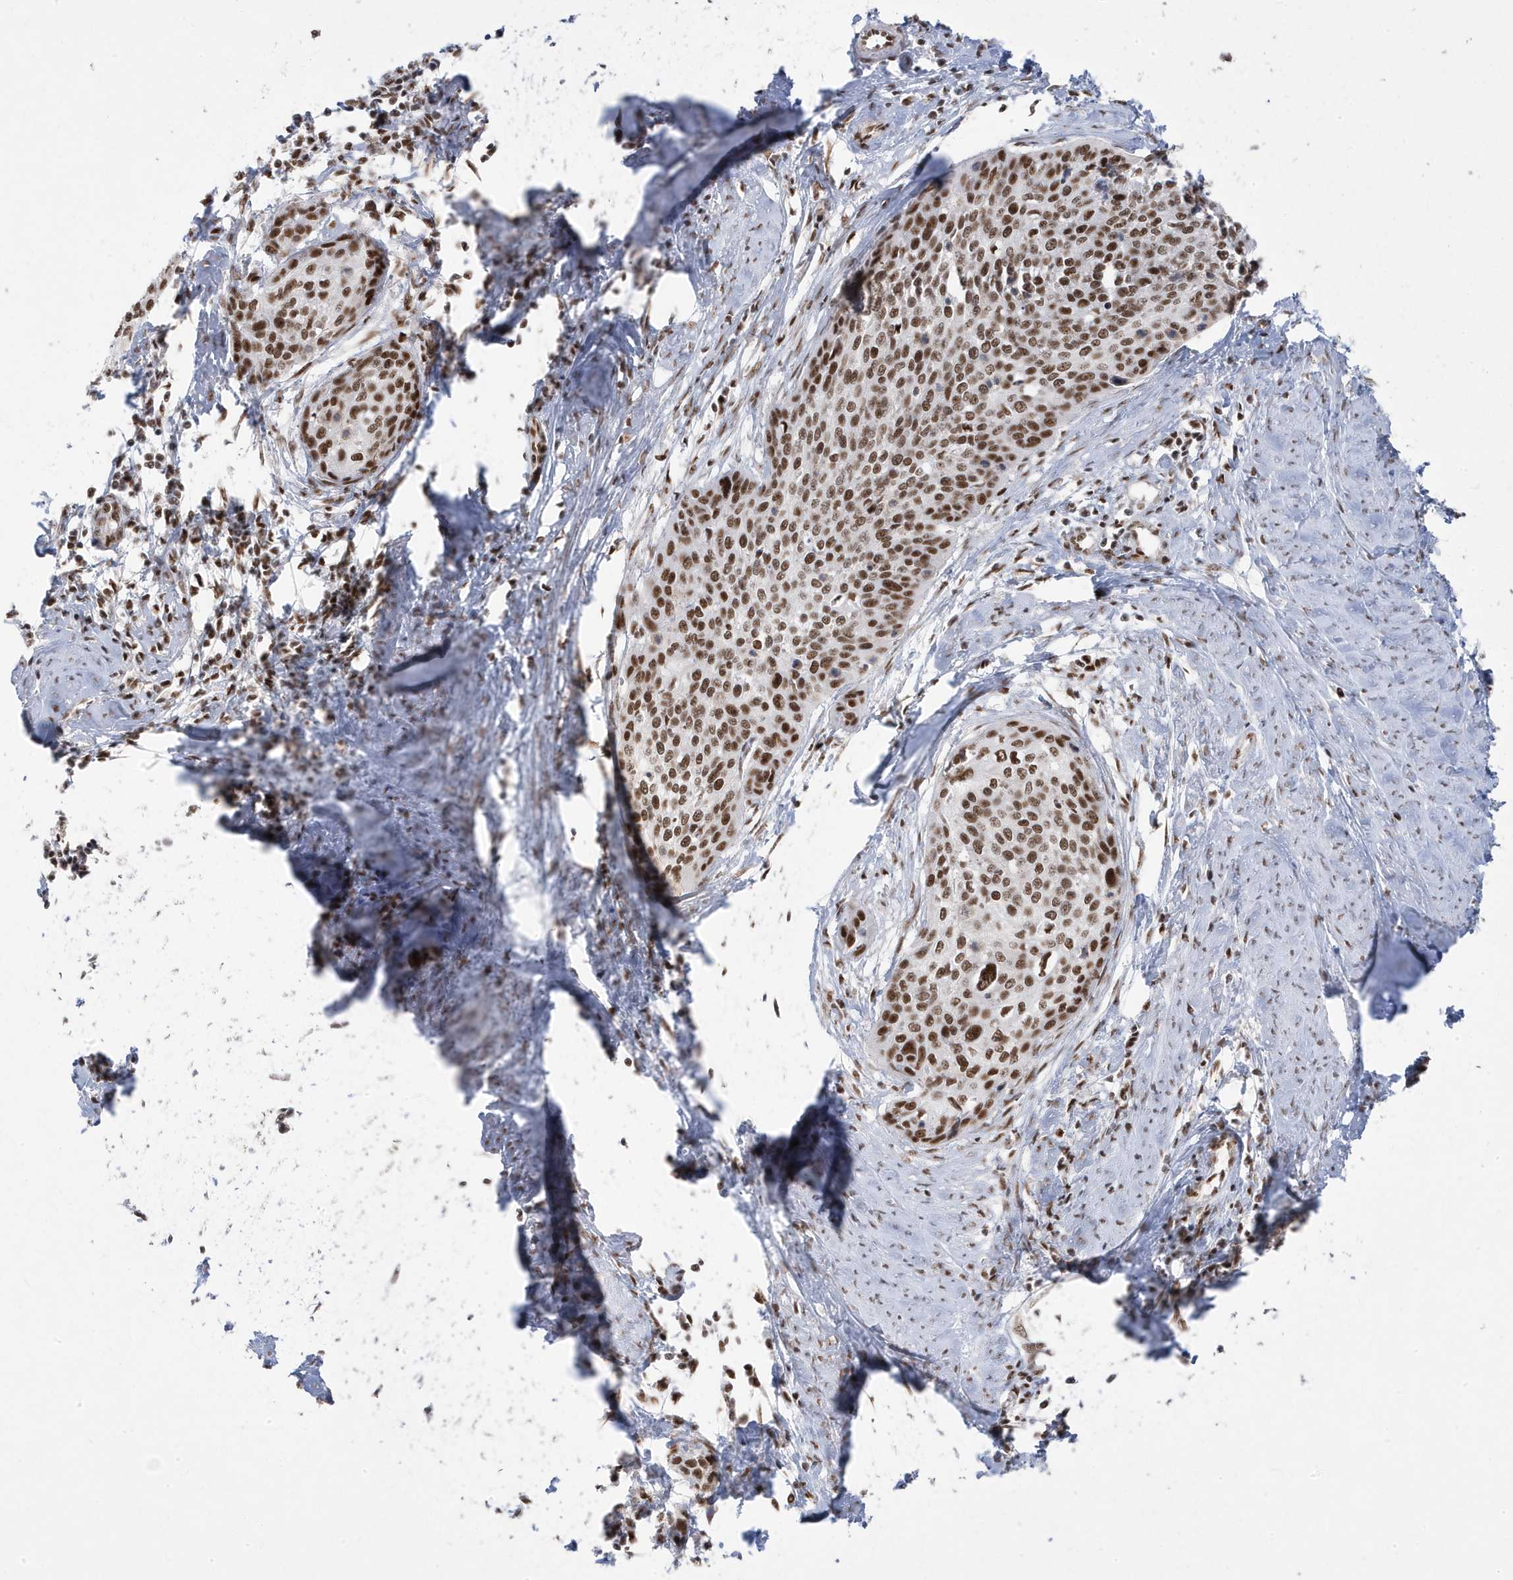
{"staining": {"intensity": "moderate", "quantity": ">75%", "location": "nuclear"}, "tissue": "cervical cancer", "cell_type": "Tumor cells", "image_type": "cancer", "snomed": [{"axis": "morphology", "description": "Squamous cell carcinoma, NOS"}, {"axis": "topography", "description": "Cervix"}], "caption": "A photomicrograph of human squamous cell carcinoma (cervical) stained for a protein reveals moderate nuclear brown staining in tumor cells.", "gene": "MTREX", "patient": {"sex": "female", "age": 37}}